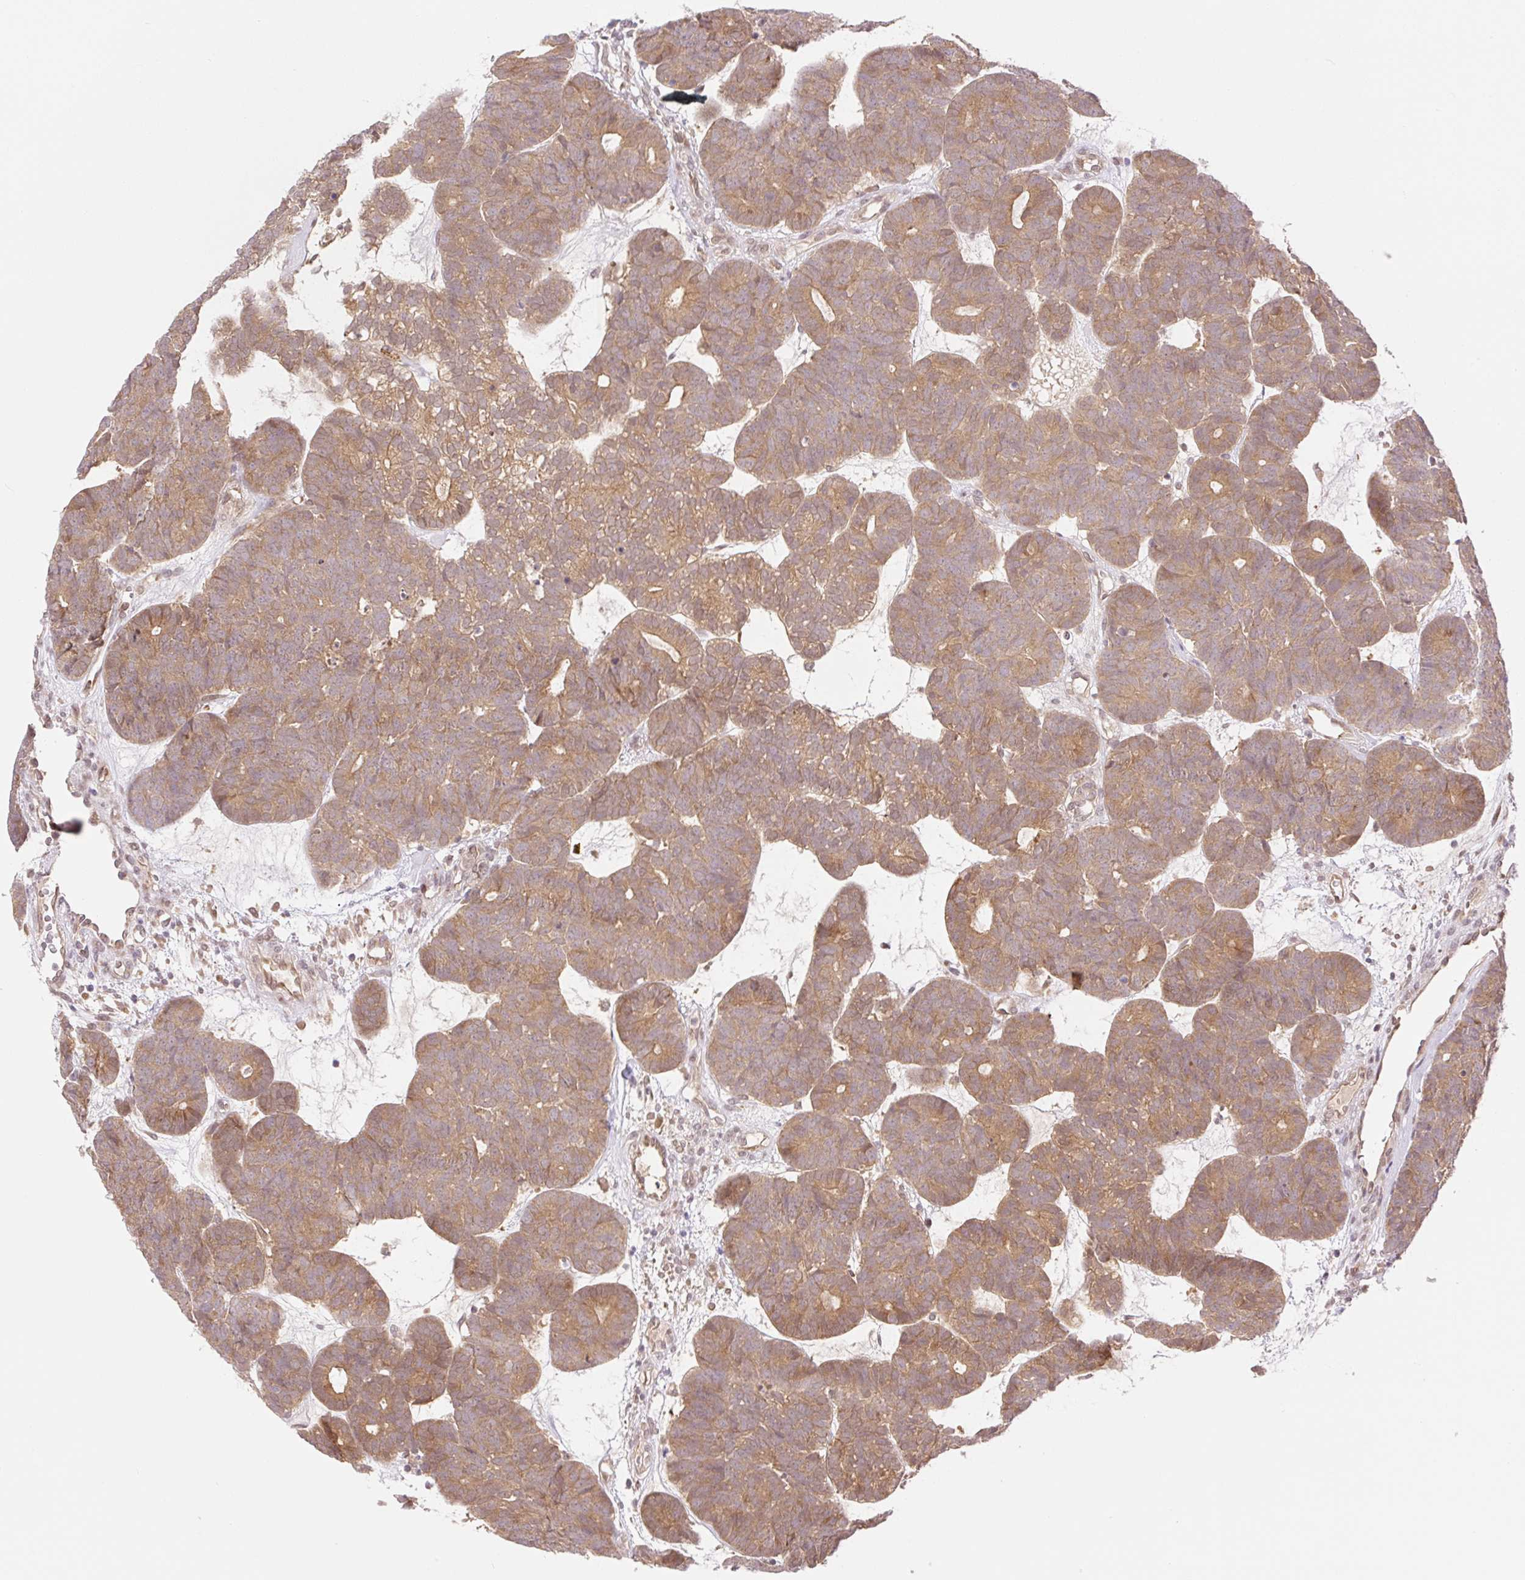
{"staining": {"intensity": "moderate", "quantity": ">75%", "location": "cytoplasmic/membranous"}, "tissue": "head and neck cancer", "cell_type": "Tumor cells", "image_type": "cancer", "snomed": [{"axis": "morphology", "description": "Adenocarcinoma, NOS"}, {"axis": "topography", "description": "Head-Neck"}], "caption": "Head and neck adenocarcinoma tissue exhibits moderate cytoplasmic/membranous expression in about >75% of tumor cells, visualized by immunohistochemistry.", "gene": "VPS25", "patient": {"sex": "female", "age": 81}}